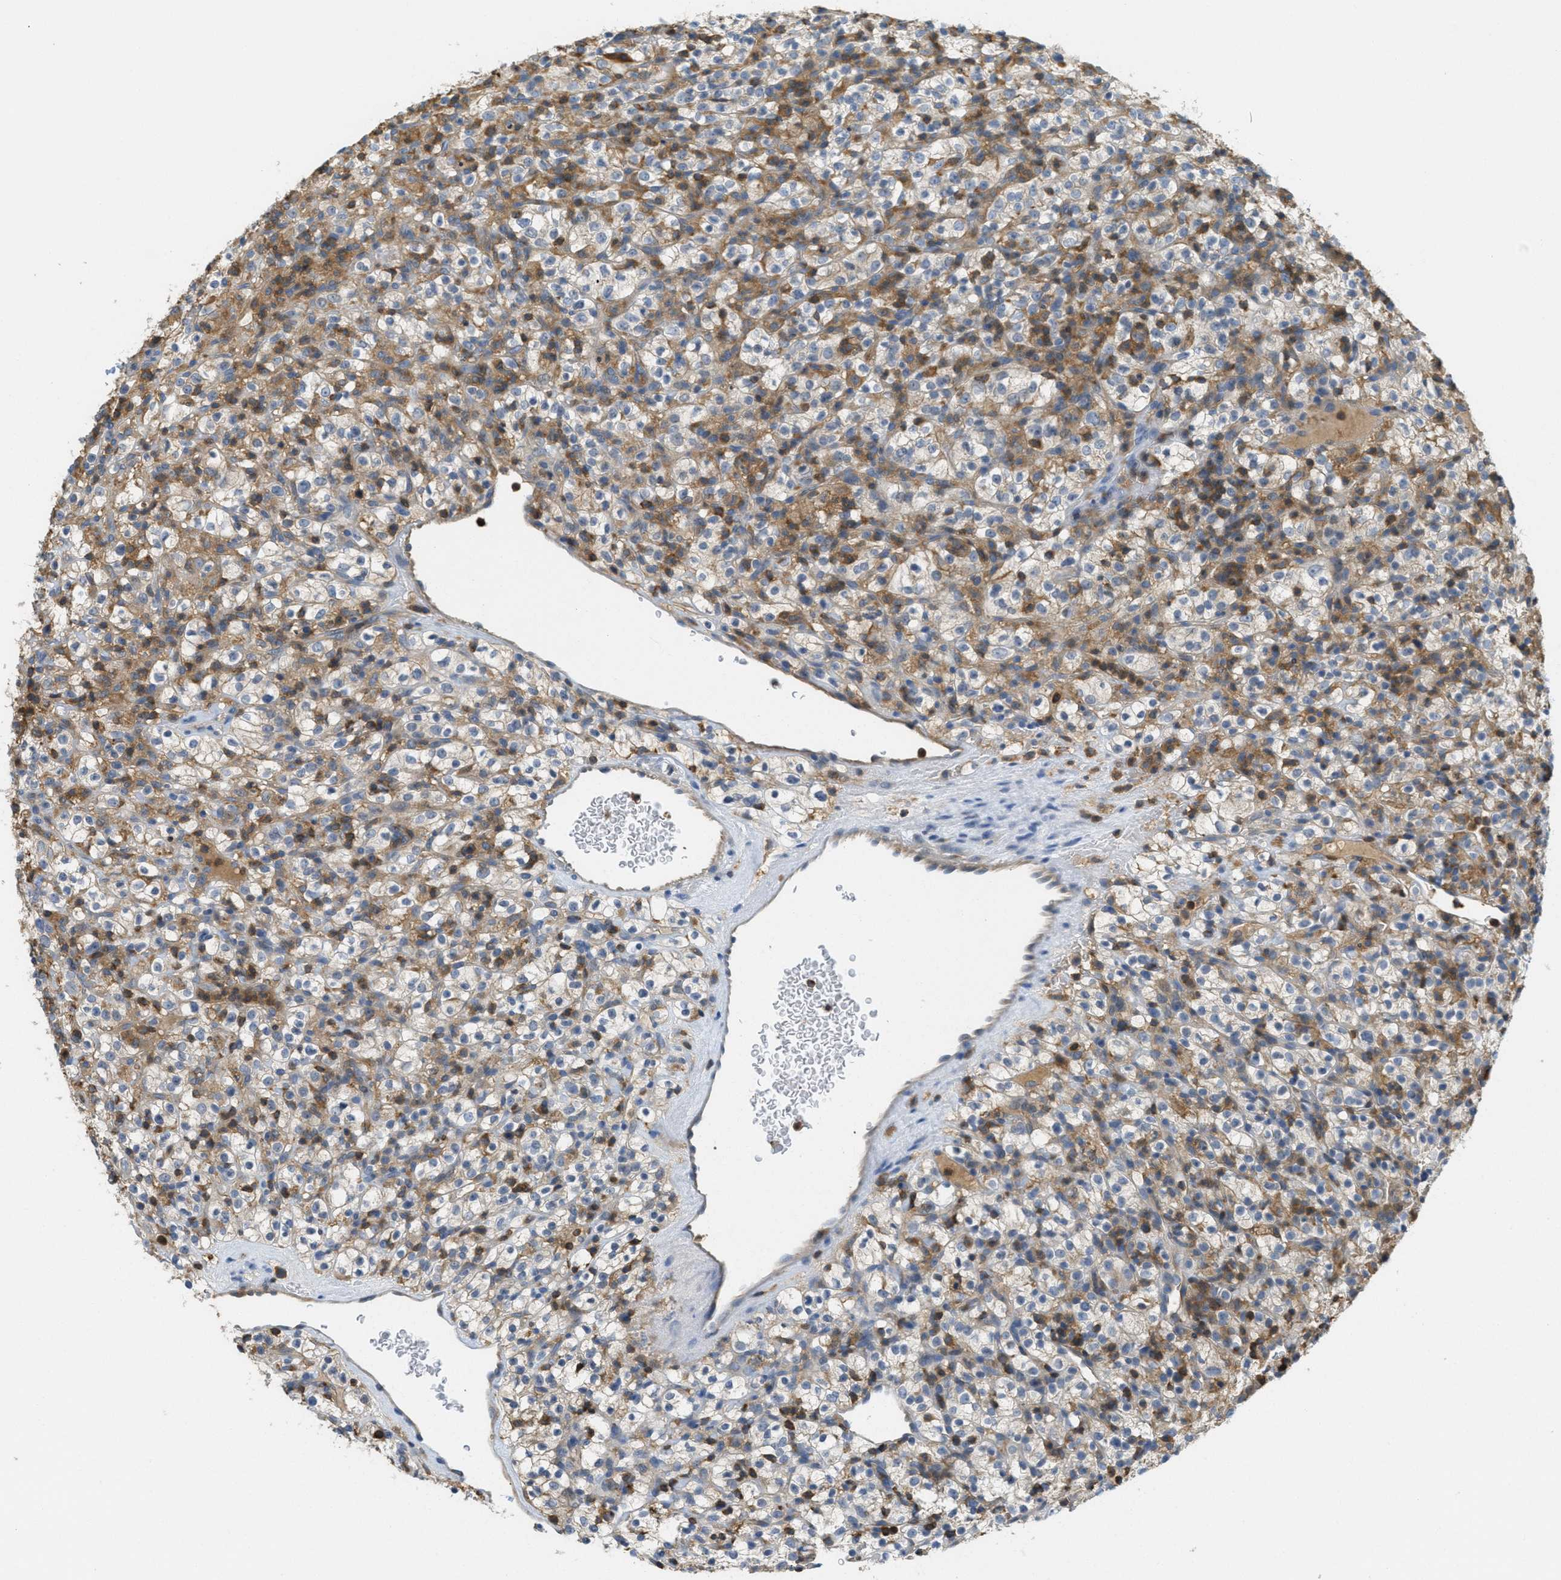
{"staining": {"intensity": "weak", "quantity": "<25%", "location": "cytoplasmic/membranous"}, "tissue": "renal cancer", "cell_type": "Tumor cells", "image_type": "cancer", "snomed": [{"axis": "morphology", "description": "Normal tissue, NOS"}, {"axis": "morphology", "description": "Adenocarcinoma, NOS"}, {"axis": "topography", "description": "Kidney"}], "caption": "Immunohistochemistry micrograph of human adenocarcinoma (renal) stained for a protein (brown), which reveals no staining in tumor cells. Brightfield microscopy of immunohistochemistry (IHC) stained with DAB (brown) and hematoxylin (blue), captured at high magnification.", "gene": "GRIK2", "patient": {"sex": "female", "age": 72}}